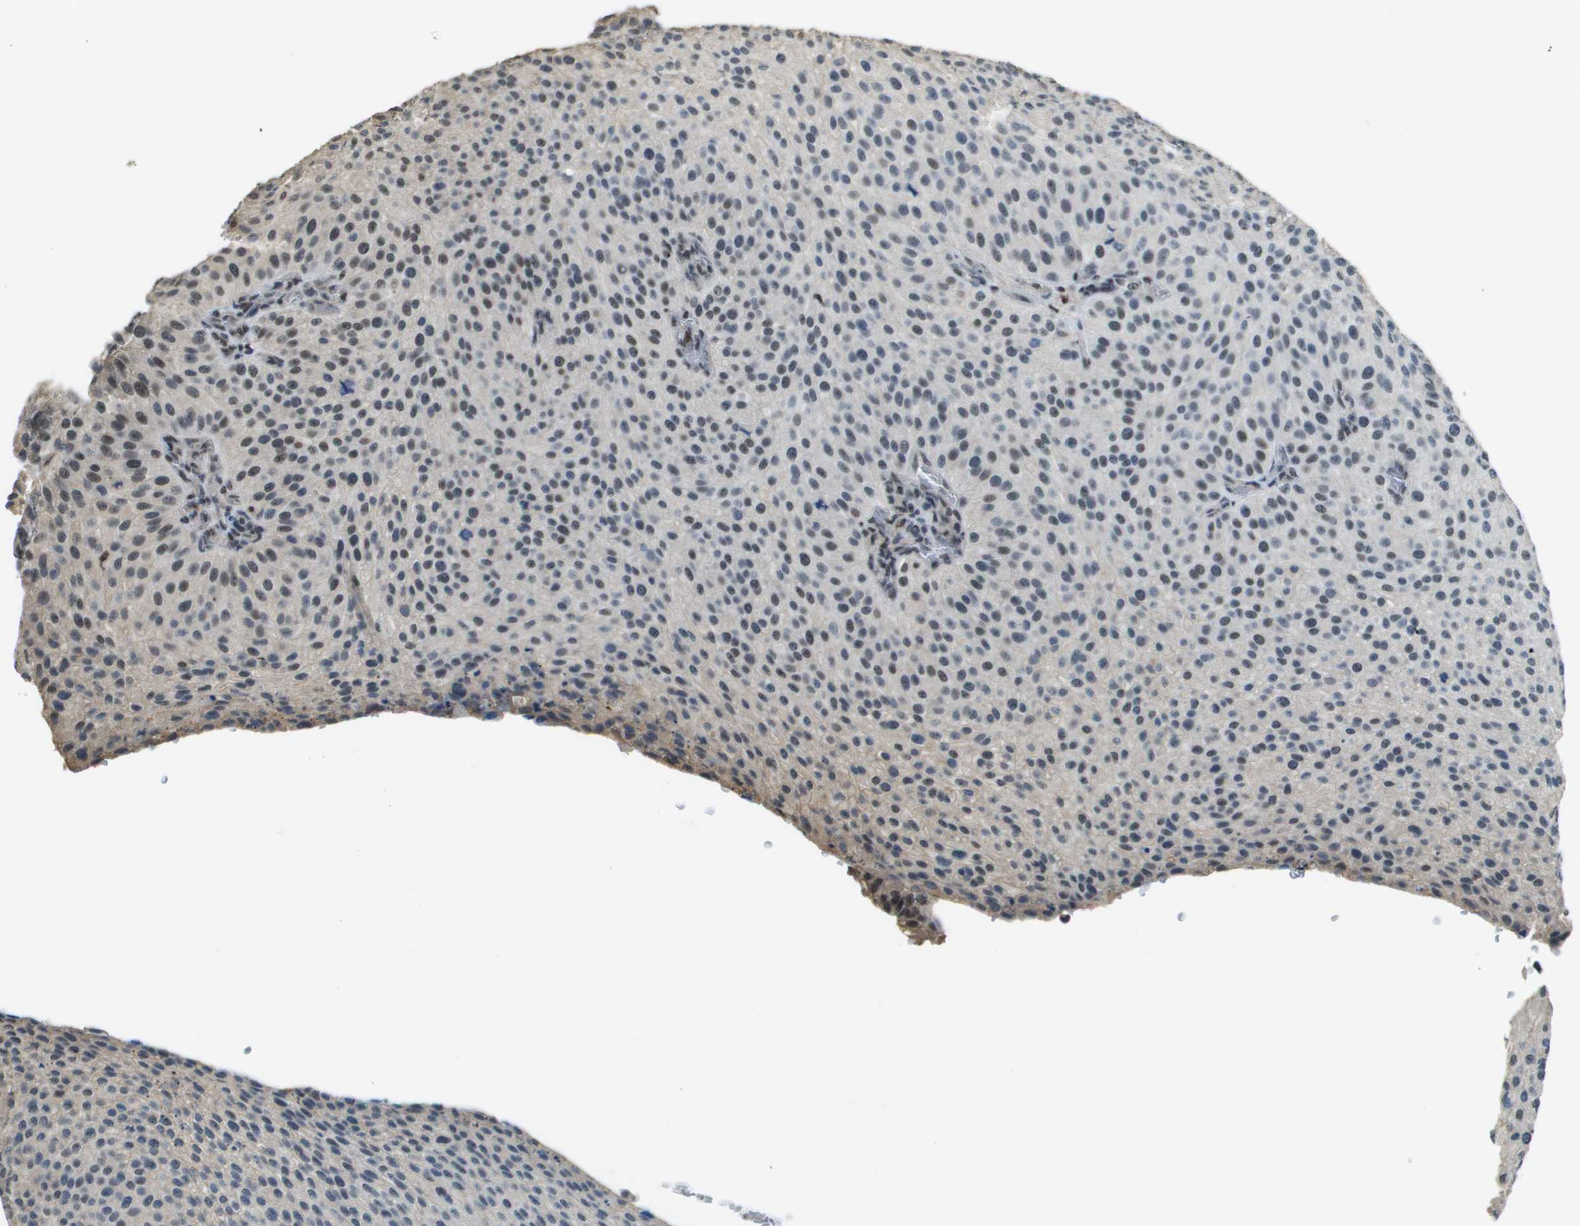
{"staining": {"intensity": "weak", "quantity": "<25%", "location": "nuclear"}, "tissue": "urothelial cancer", "cell_type": "Tumor cells", "image_type": "cancer", "snomed": [{"axis": "morphology", "description": "Urothelial carcinoma, Low grade"}, {"axis": "topography", "description": "Smooth muscle"}, {"axis": "topography", "description": "Urinary bladder"}], "caption": "A high-resolution micrograph shows immunohistochemistry staining of urothelial carcinoma (low-grade), which exhibits no significant positivity in tumor cells.", "gene": "SP100", "patient": {"sex": "male", "age": 60}}